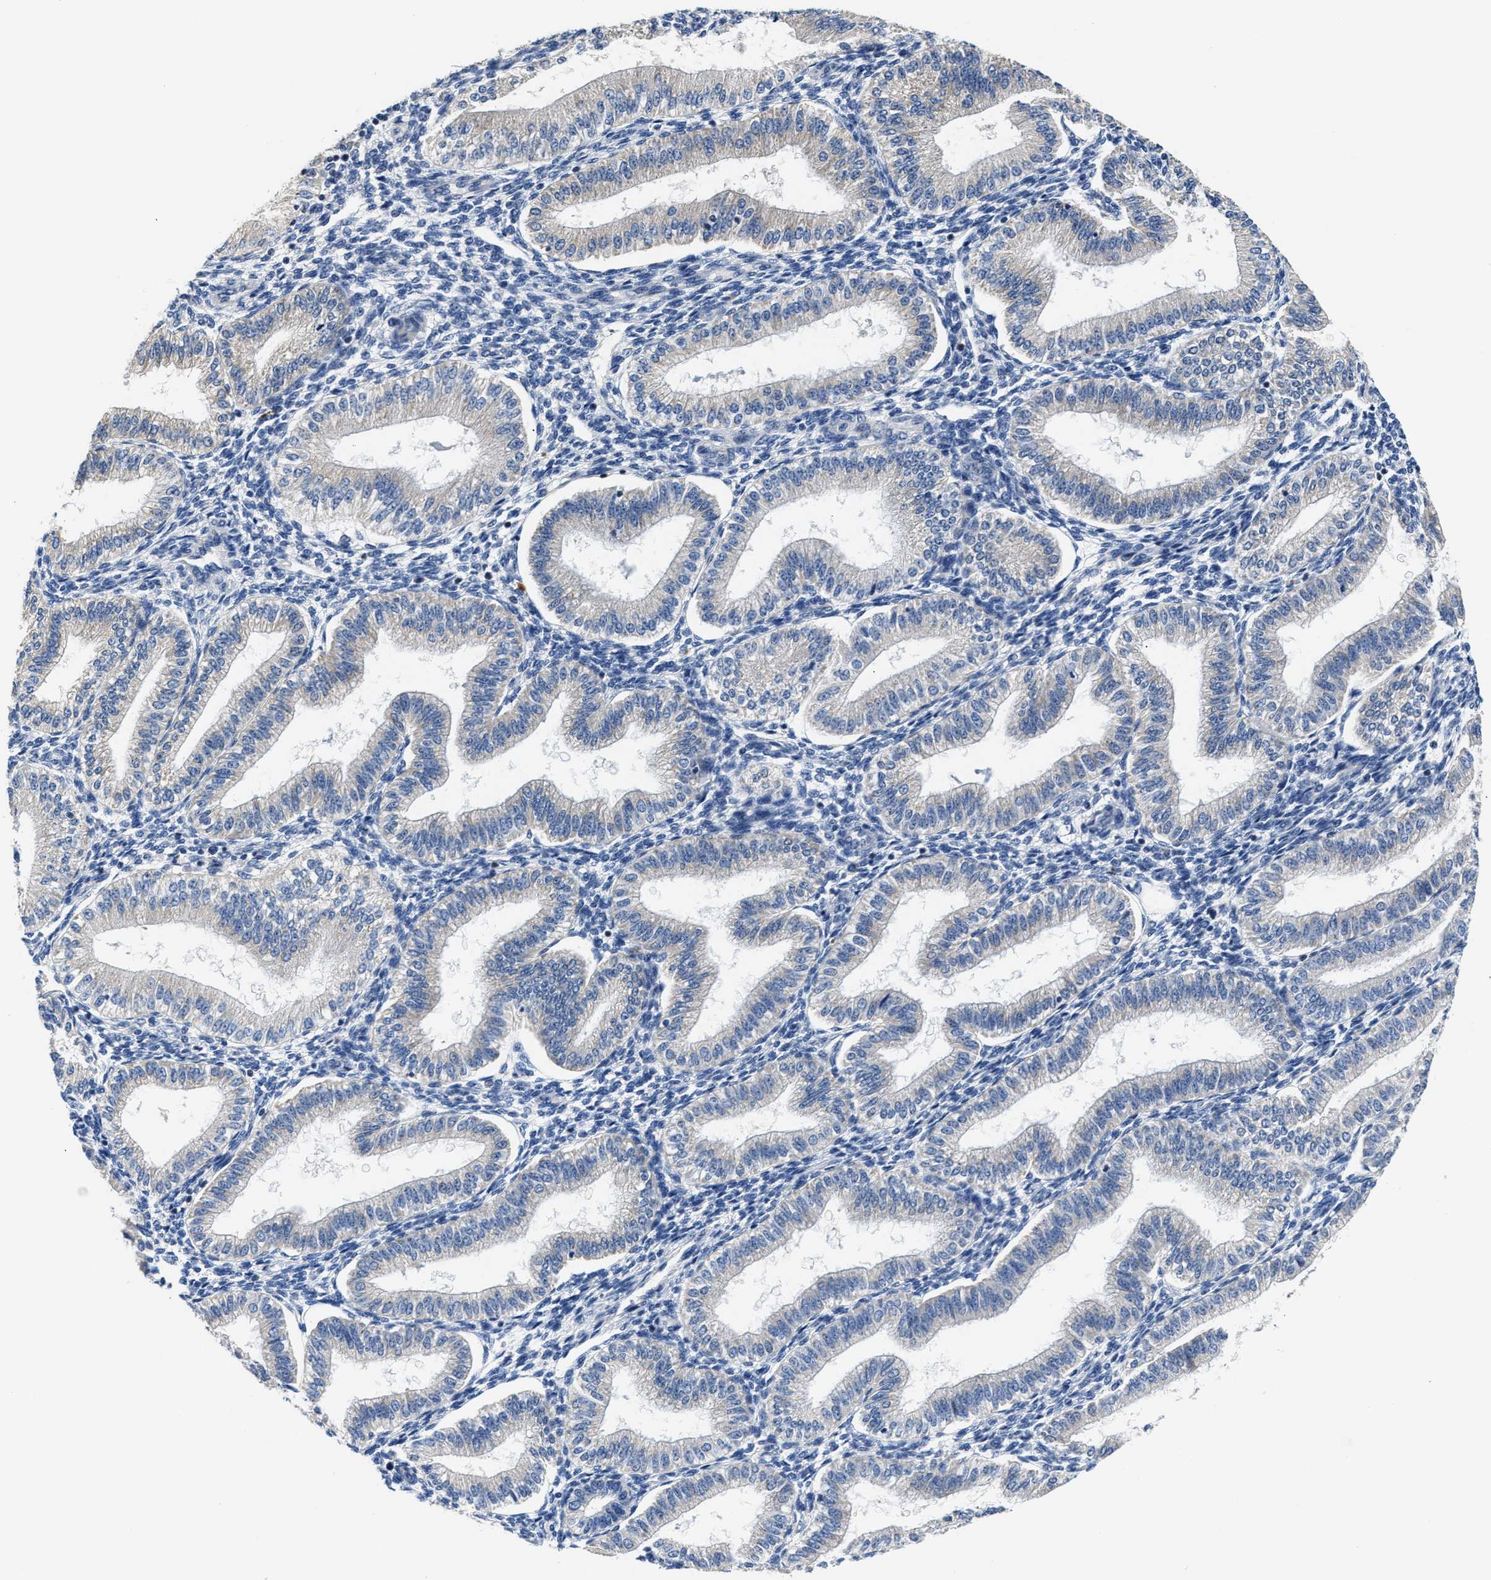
{"staining": {"intensity": "negative", "quantity": "none", "location": "none"}, "tissue": "endometrium", "cell_type": "Cells in endometrial stroma", "image_type": "normal", "snomed": [{"axis": "morphology", "description": "Normal tissue, NOS"}, {"axis": "topography", "description": "Endometrium"}], "caption": "Immunohistochemistry (IHC) image of unremarkable endometrium: endometrium stained with DAB shows no significant protein positivity in cells in endometrial stroma. Brightfield microscopy of IHC stained with DAB (3,3'-diaminobenzidine) (brown) and hematoxylin (blue), captured at high magnification.", "gene": "FAM185A", "patient": {"sex": "female", "age": 39}}